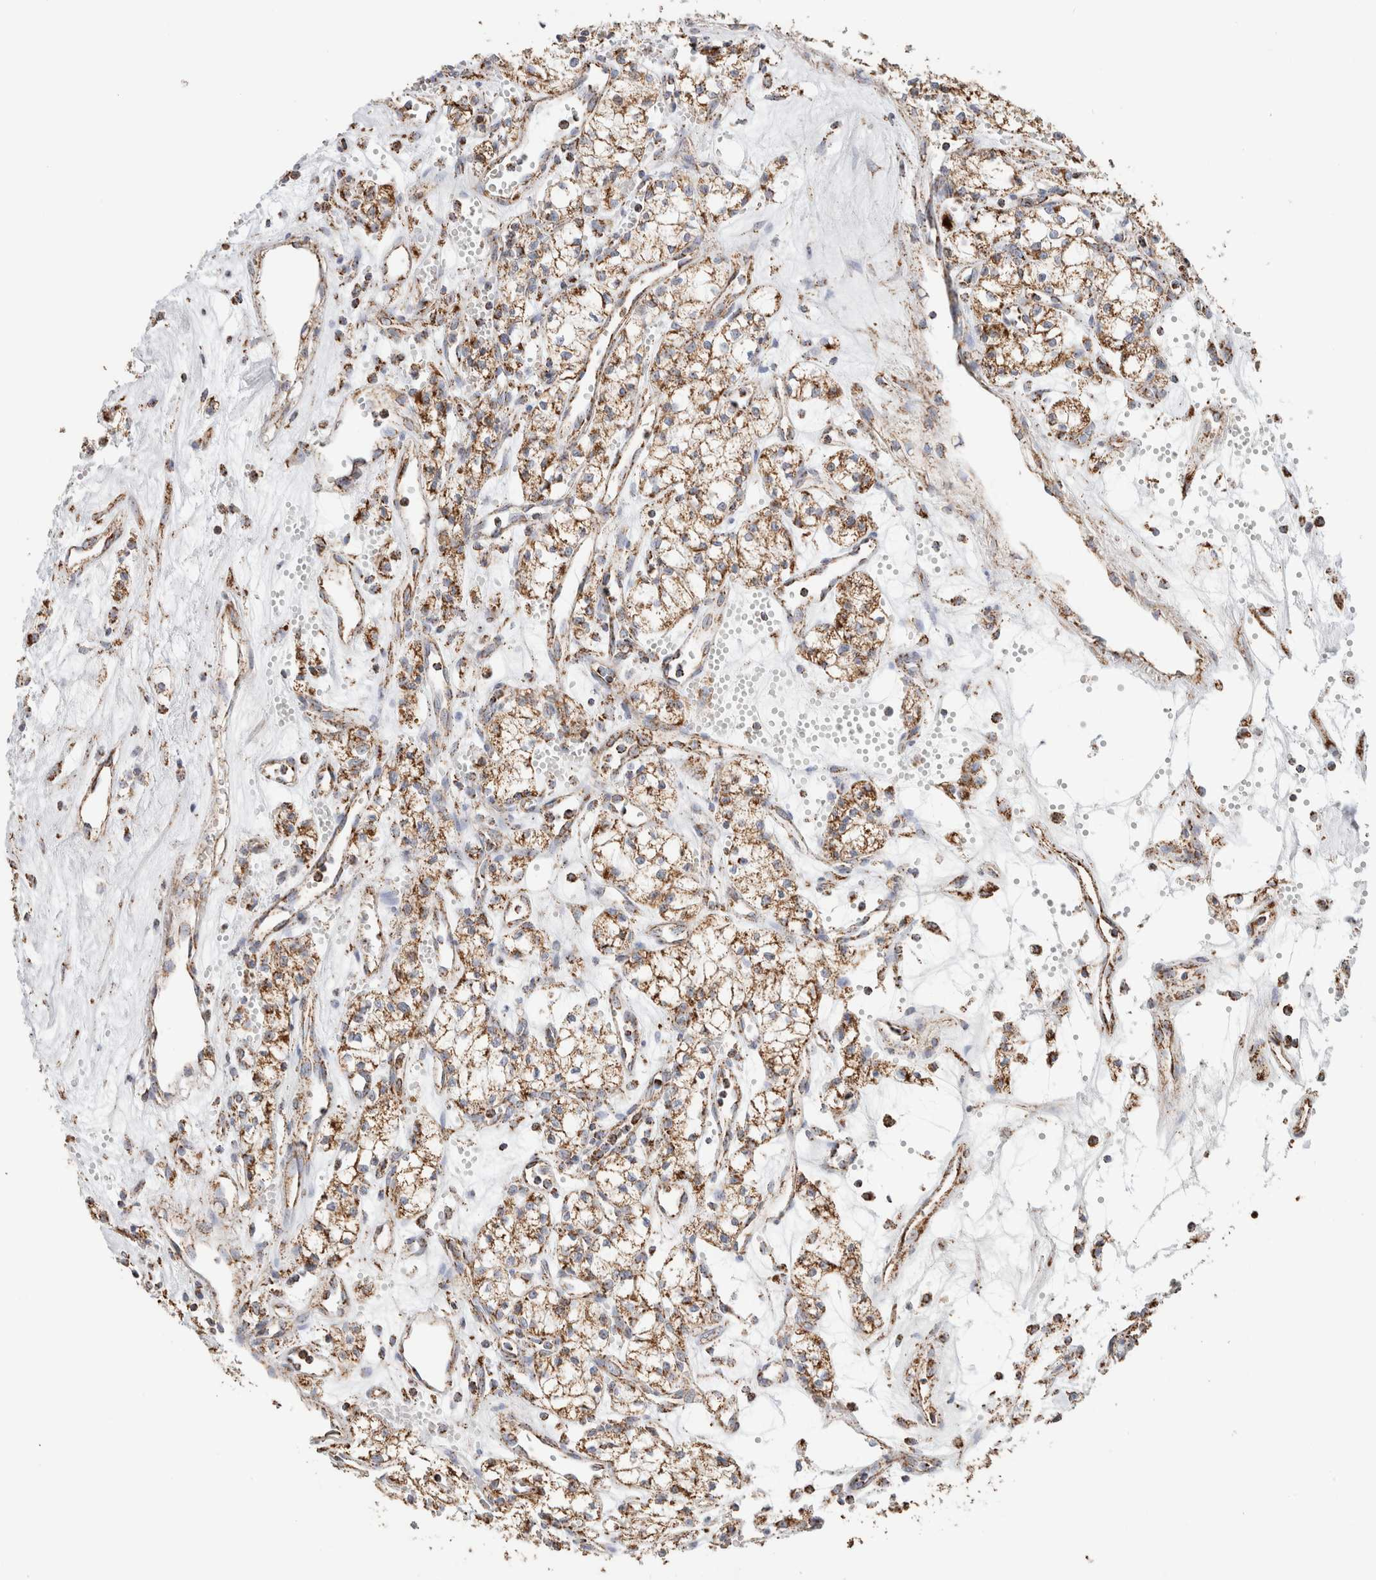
{"staining": {"intensity": "moderate", "quantity": ">75%", "location": "cytoplasmic/membranous"}, "tissue": "renal cancer", "cell_type": "Tumor cells", "image_type": "cancer", "snomed": [{"axis": "morphology", "description": "Adenocarcinoma, NOS"}, {"axis": "topography", "description": "Kidney"}], "caption": "Protein expression analysis of human adenocarcinoma (renal) reveals moderate cytoplasmic/membranous positivity in about >75% of tumor cells.", "gene": "C1QBP", "patient": {"sex": "male", "age": 59}}